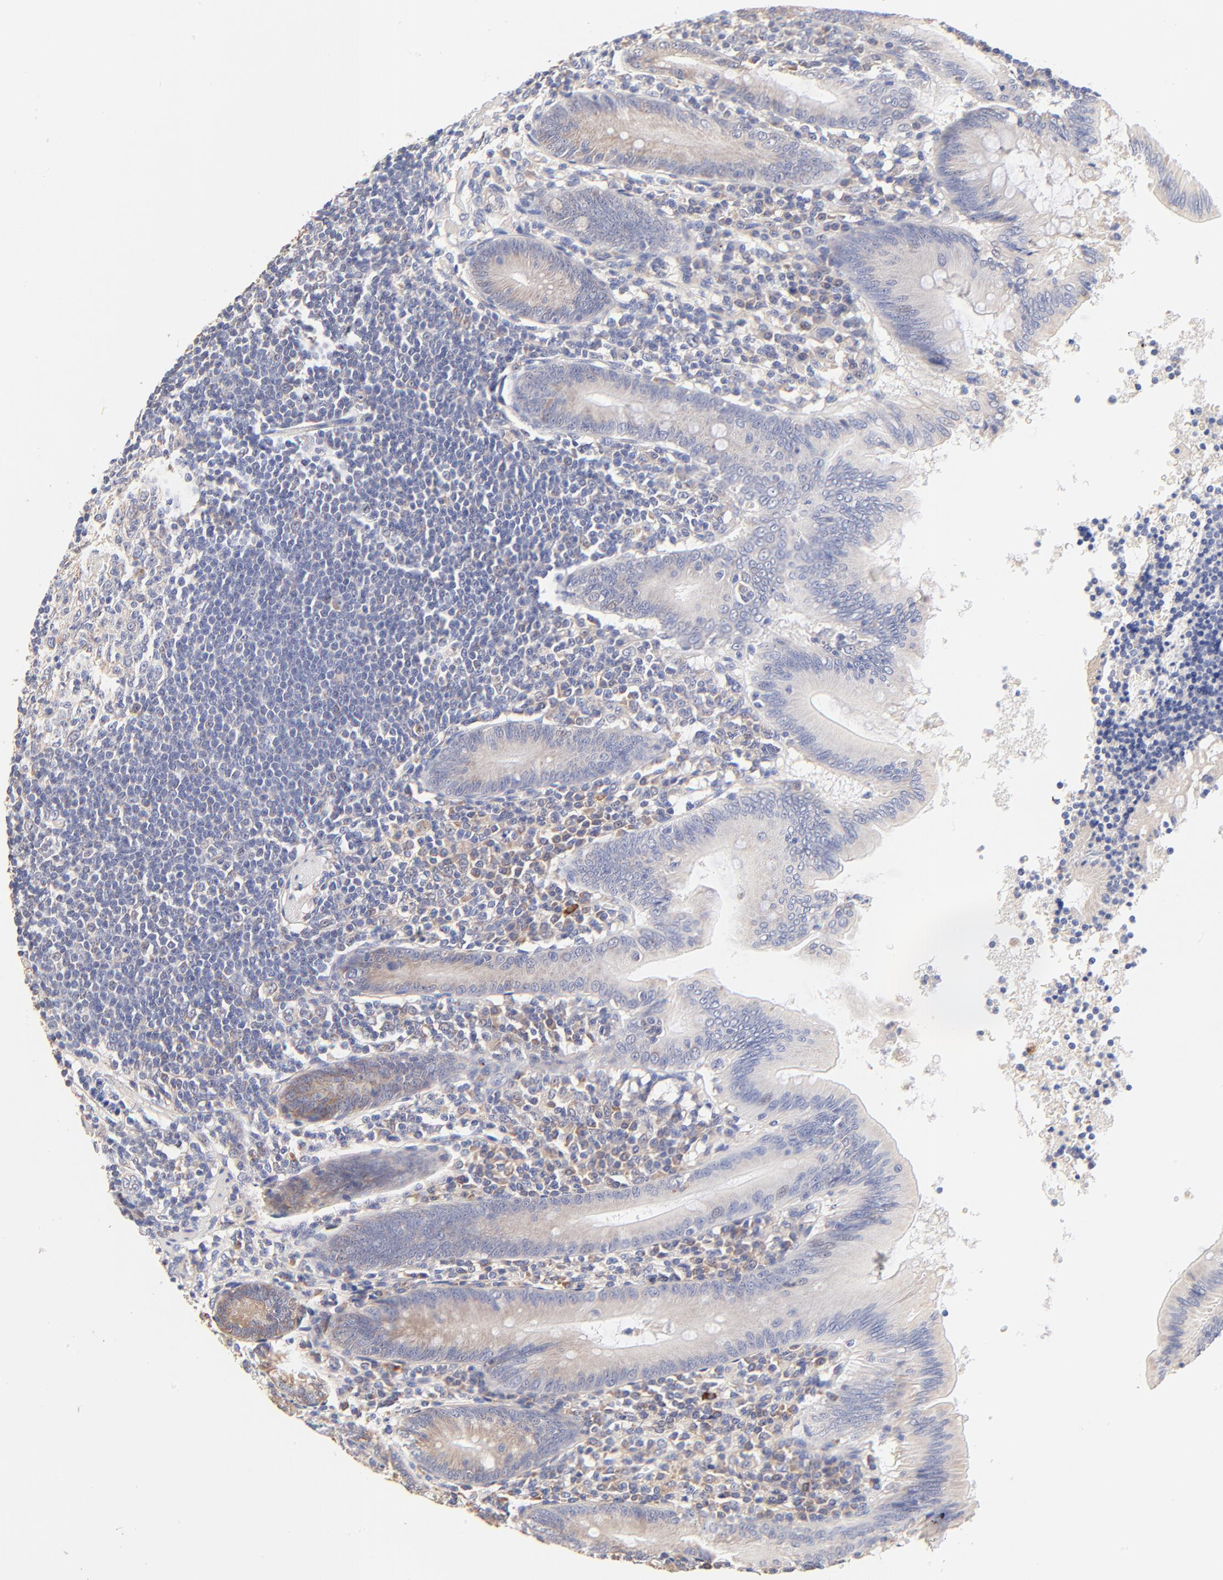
{"staining": {"intensity": "weak", "quantity": "<25%", "location": "cytoplasmic/membranous"}, "tissue": "appendix", "cell_type": "Glandular cells", "image_type": "normal", "snomed": [{"axis": "morphology", "description": "Normal tissue, NOS"}, {"axis": "morphology", "description": "Inflammation, NOS"}, {"axis": "topography", "description": "Appendix"}], "caption": "An immunohistochemistry micrograph of benign appendix is shown. There is no staining in glandular cells of appendix.", "gene": "PTK7", "patient": {"sex": "male", "age": 46}}